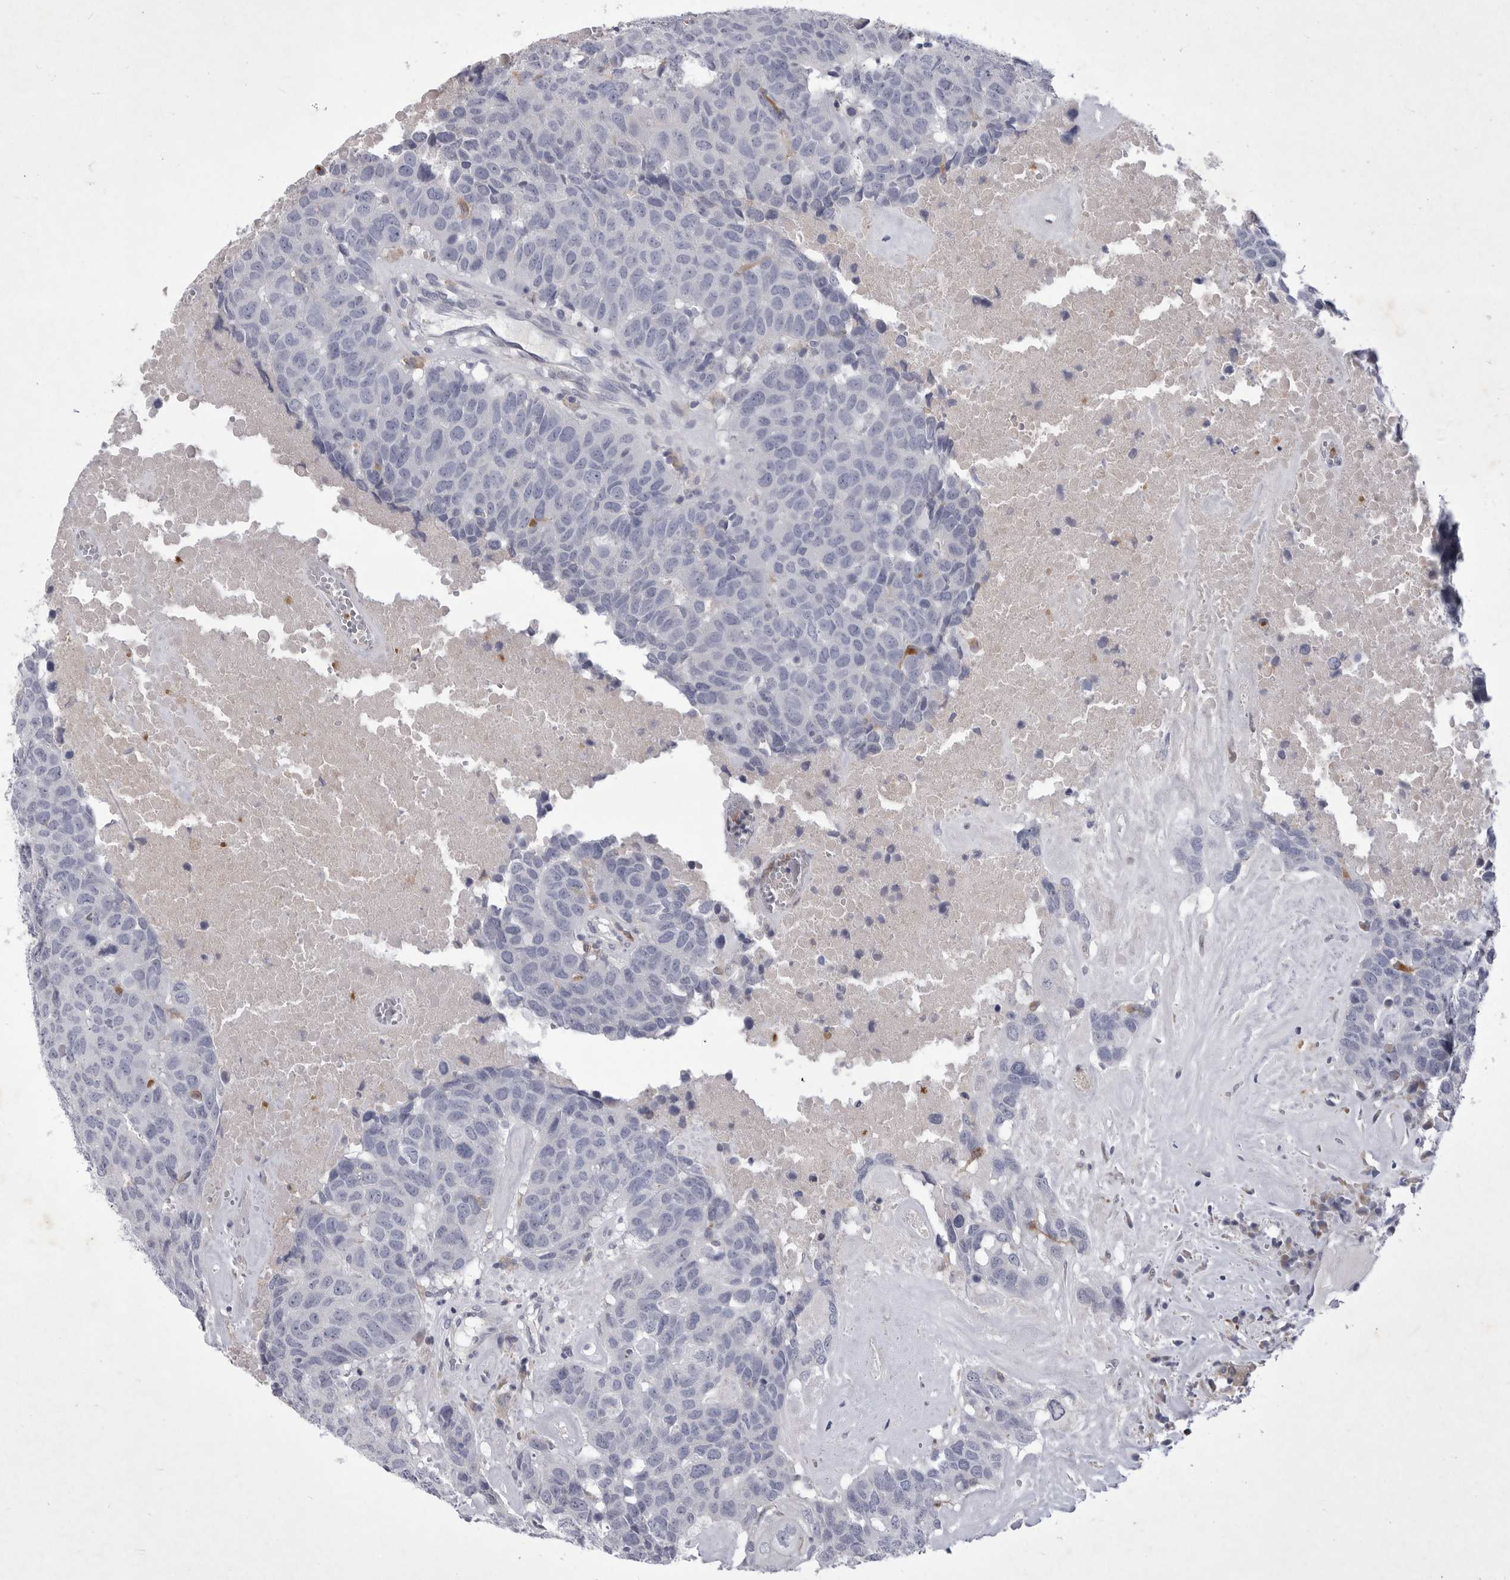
{"staining": {"intensity": "negative", "quantity": "none", "location": "none"}, "tissue": "head and neck cancer", "cell_type": "Tumor cells", "image_type": "cancer", "snomed": [{"axis": "morphology", "description": "Squamous cell carcinoma, NOS"}, {"axis": "topography", "description": "Head-Neck"}], "caption": "Immunohistochemistry photomicrograph of head and neck cancer (squamous cell carcinoma) stained for a protein (brown), which demonstrates no positivity in tumor cells.", "gene": "SIGLEC10", "patient": {"sex": "male", "age": 66}}